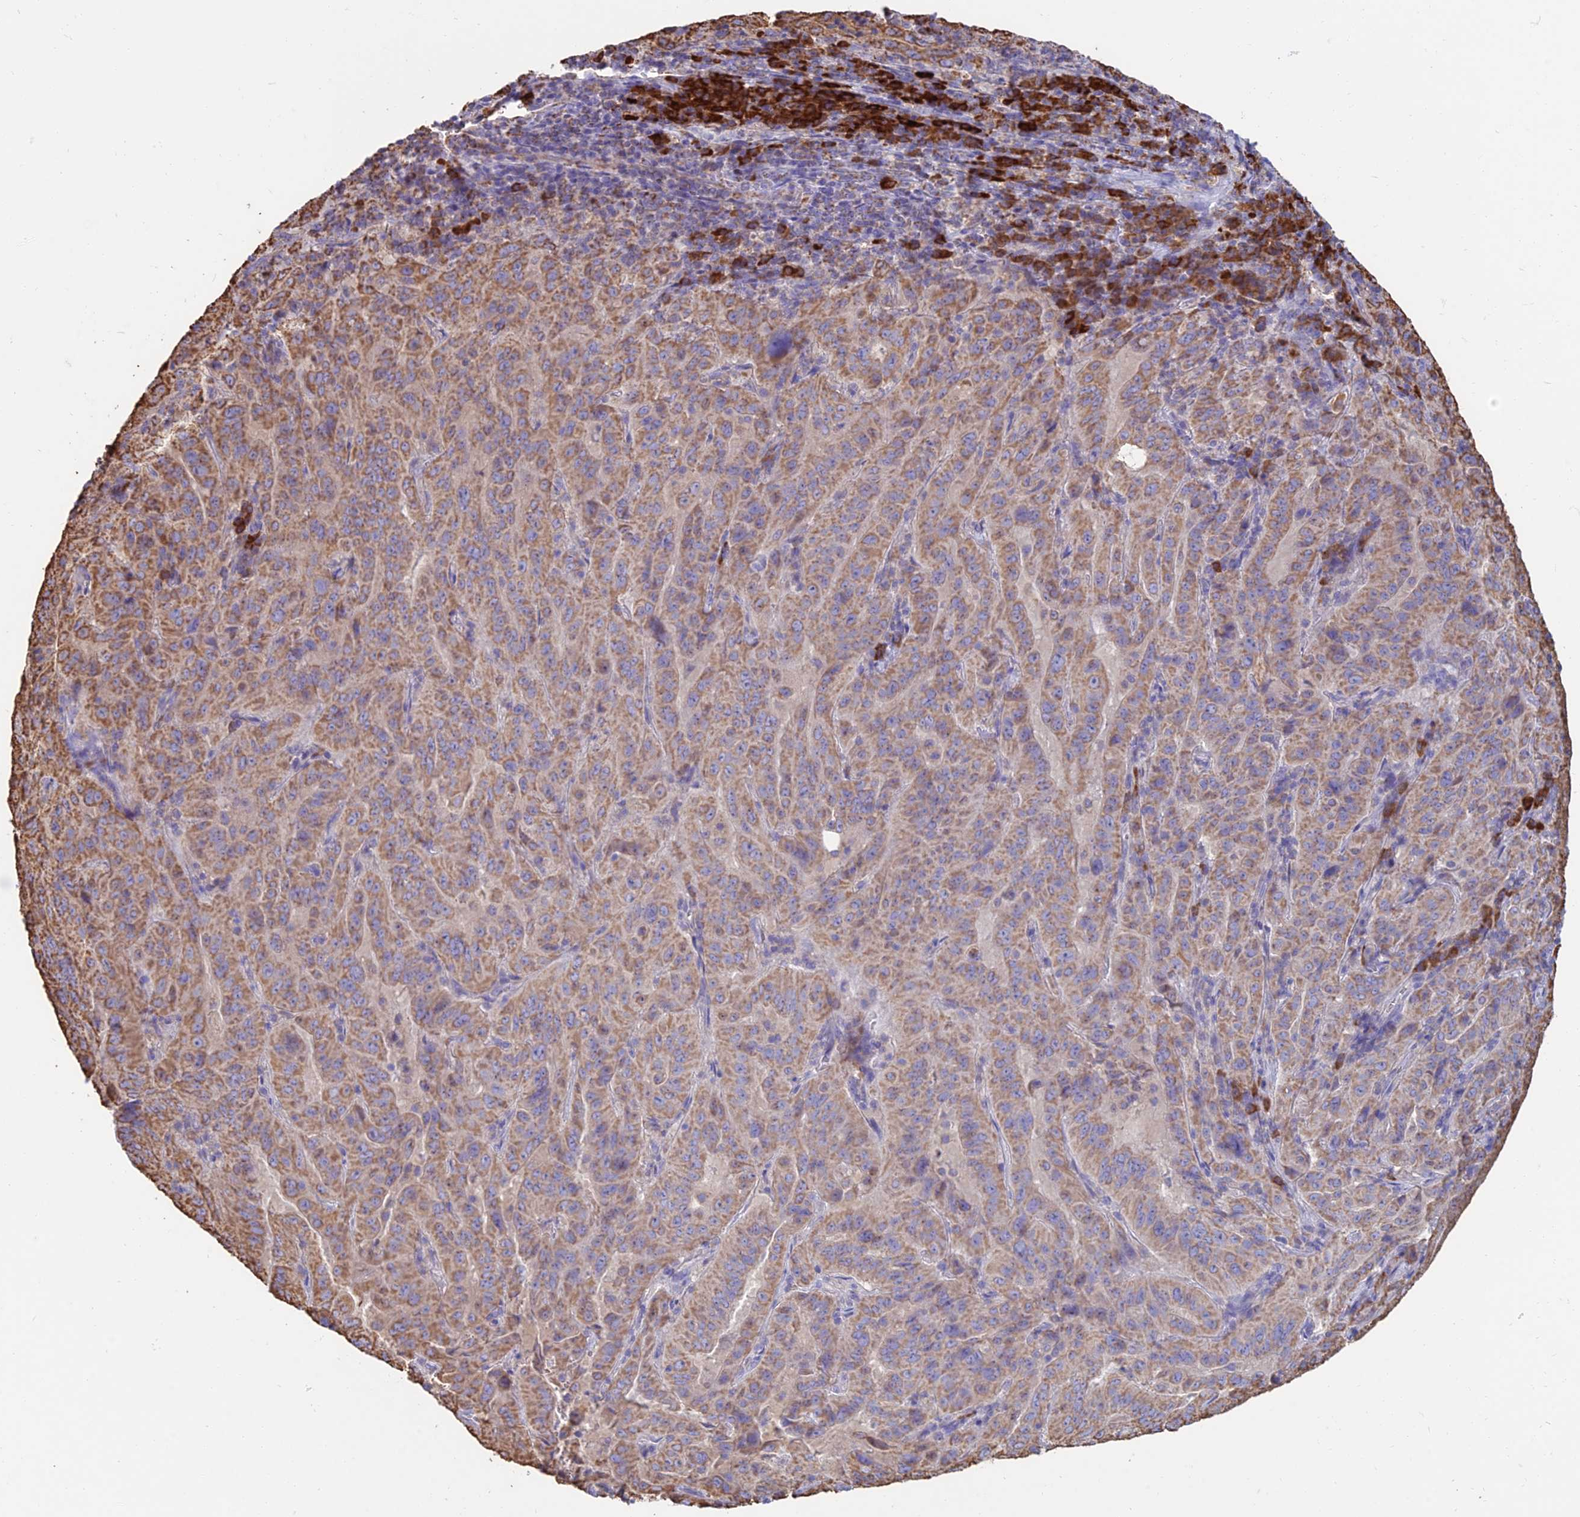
{"staining": {"intensity": "moderate", "quantity": ">75%", "location": "cytoplasmic/membranous"}, "tissue": "pancreatic cancer", "cell_type": "Tumor cells", "image_type": "cancer", "snomed": [{"axis": "morphology", "description": "Adenocarcinoma, NOS"}, {"axis": "topography", "description": "Pancreas"}], "caption": "Human pancreatic cancer stained for a protein (brown) reveals moderate cytoplasmic/membranous positive staining in approximately >75% of tumor cells.", "gene": "OR2W3", "patient": {"sex": "male", "age": 63}}